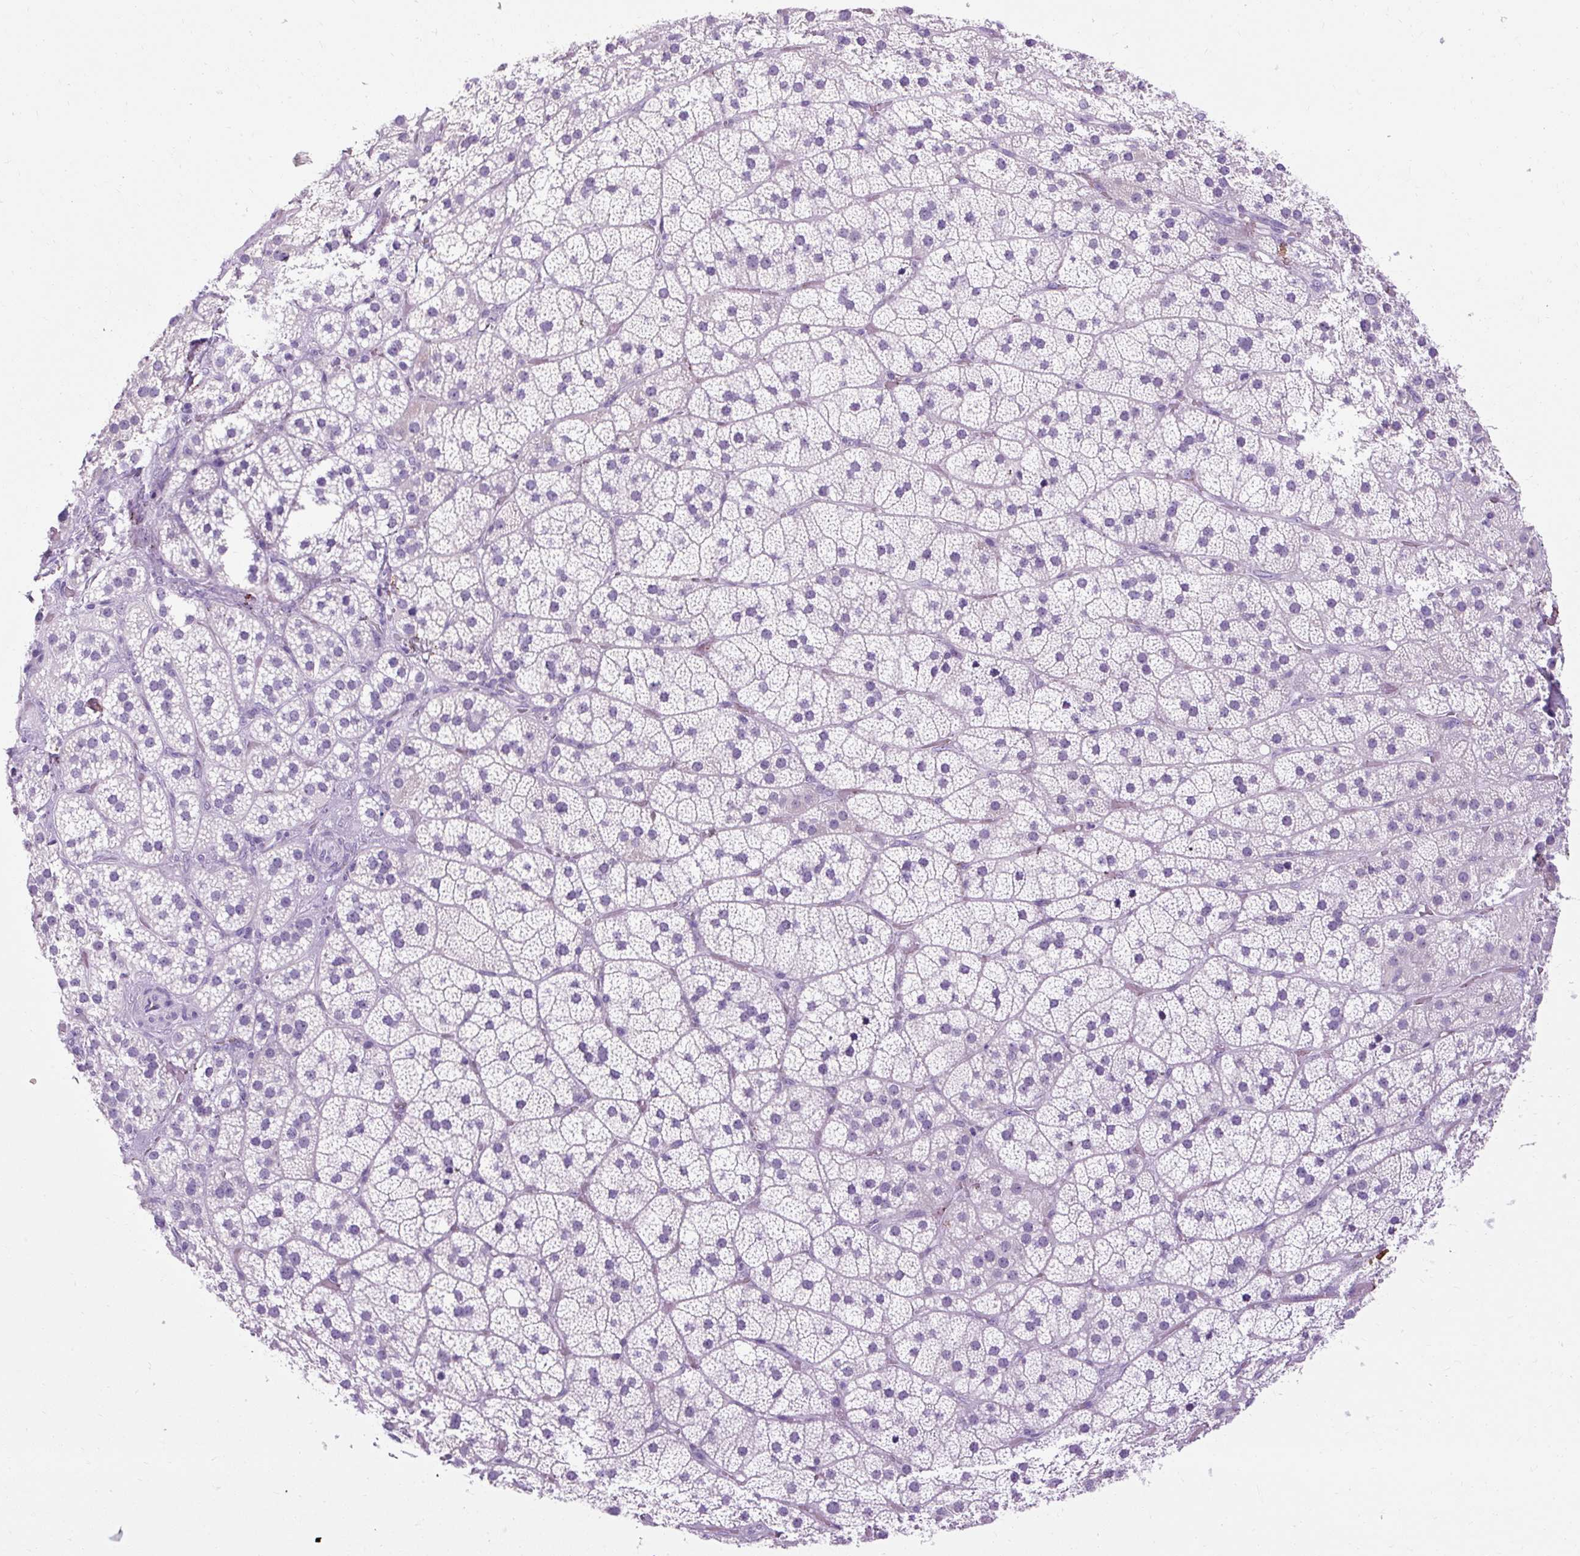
{"staining": {"intensity": "negative", "quantity": "none", "location": "none"}, "tissue": "adrenal gland", "cell_type": "Glandular cells", "image_type": "normal", "snomed": [{"axis": "morphology", "description": "Normal tissue, NOS"}, {"axis": "topography", "description": "Adrenal gland"}], "caption": "DAB (3,3'-diaminobenzidine) immunohistochemical staining of unremarkable adrenal gland displays no significant expression in glandular cells.", "gene": "B3GNT4", "patient": {"sex": "male", "age": 57}}